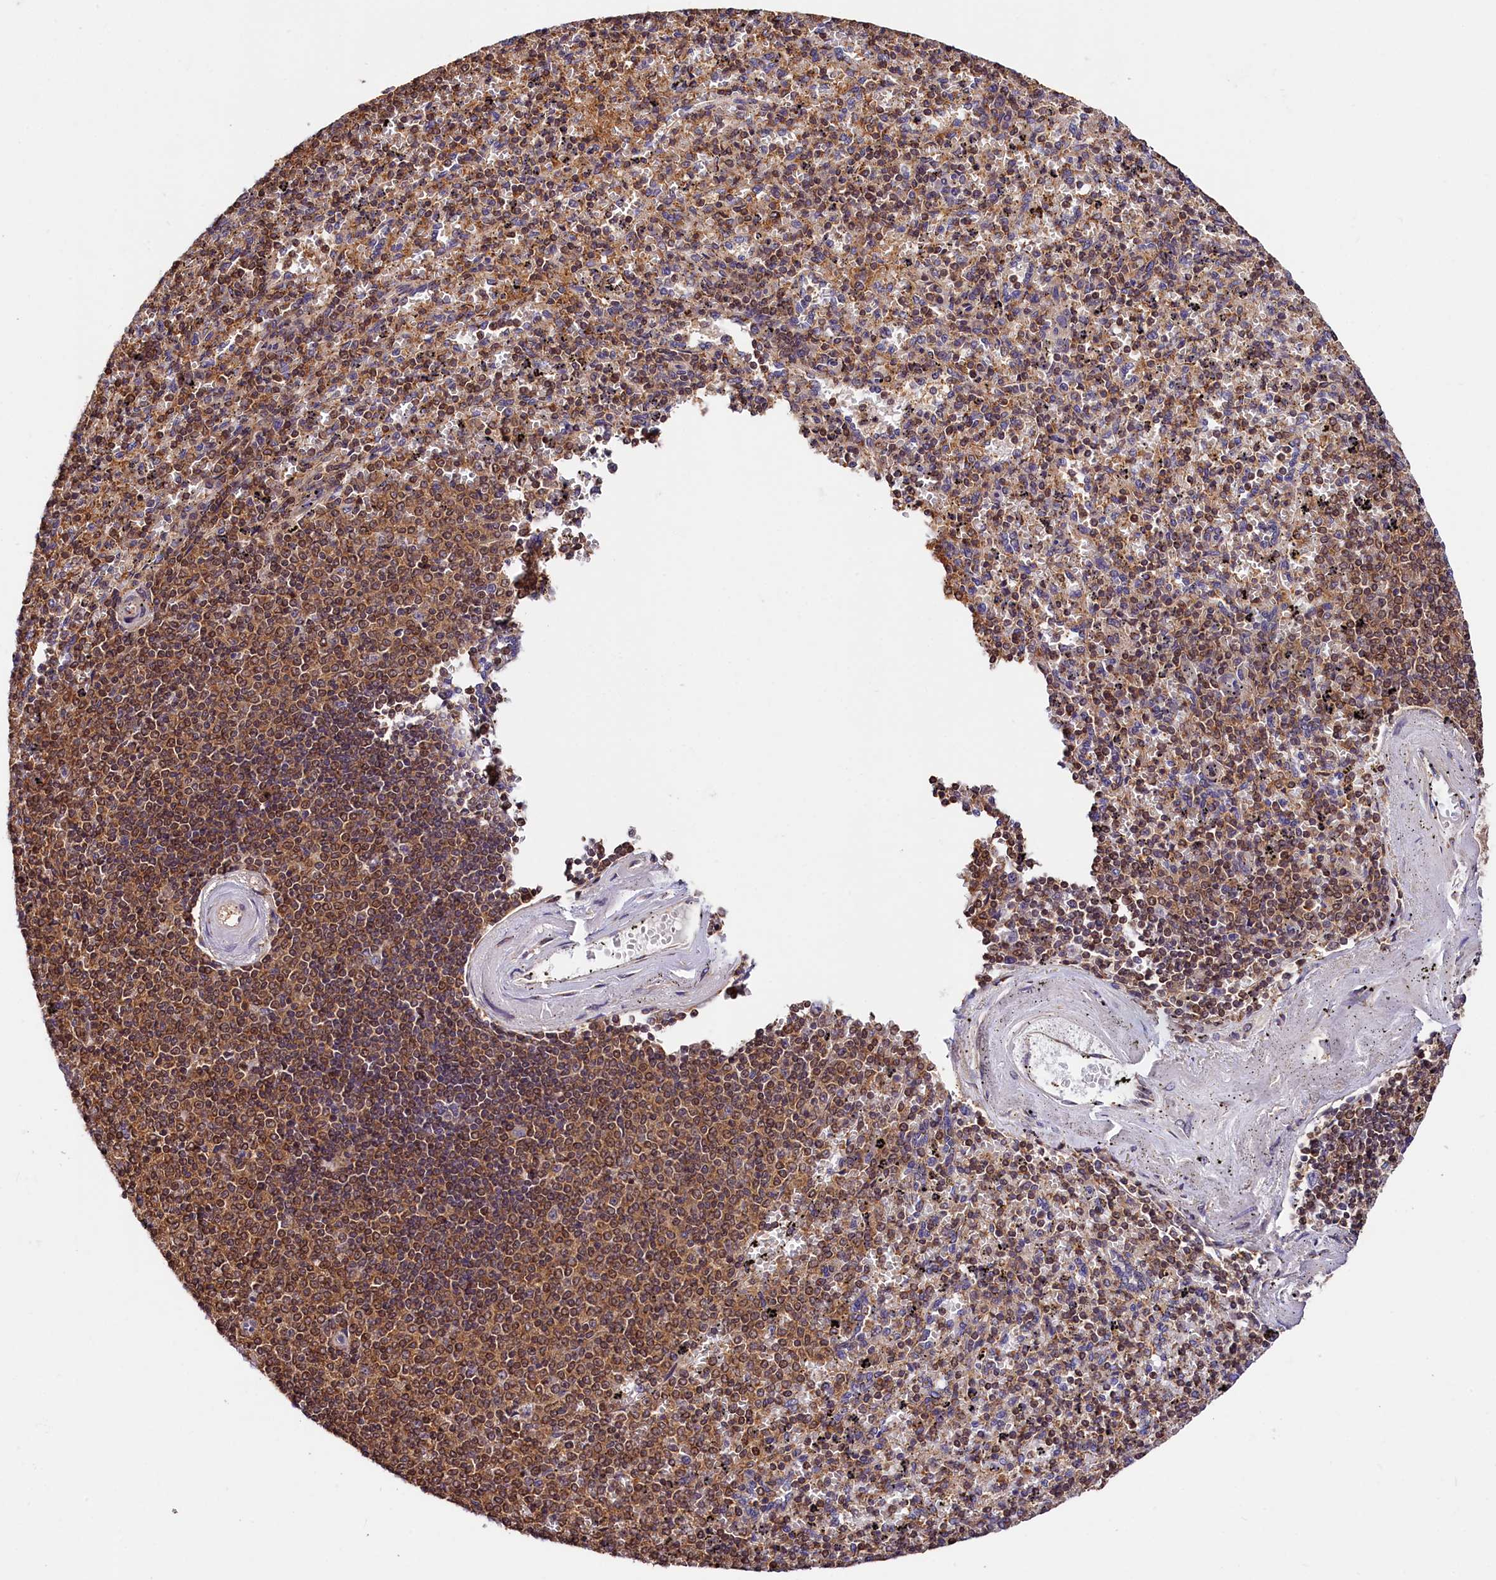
{"staining": {"intensity": "moderate", "quantity": "25%-75%", "location": "cytoplasmic/membranous"}, "tissue": "spleen", "cell_type": "Cells in red pulp", "image_type": "normal", "snomed": [{"axis": "morphology", "description": "Normal tissue, NOS"}, {"axis": "topography", "description": "Spleen"}], "caption": "This image demonstrates benign spleen stained with immunohistochemistry to label a protein in brown. The cytoplasmic/membranous of cells in red pulp show moderate positivity for the protein. Nuclei are counter-stained blue.", "gene": "KPTN", "patient": {"sex": "male", "age": 82}}